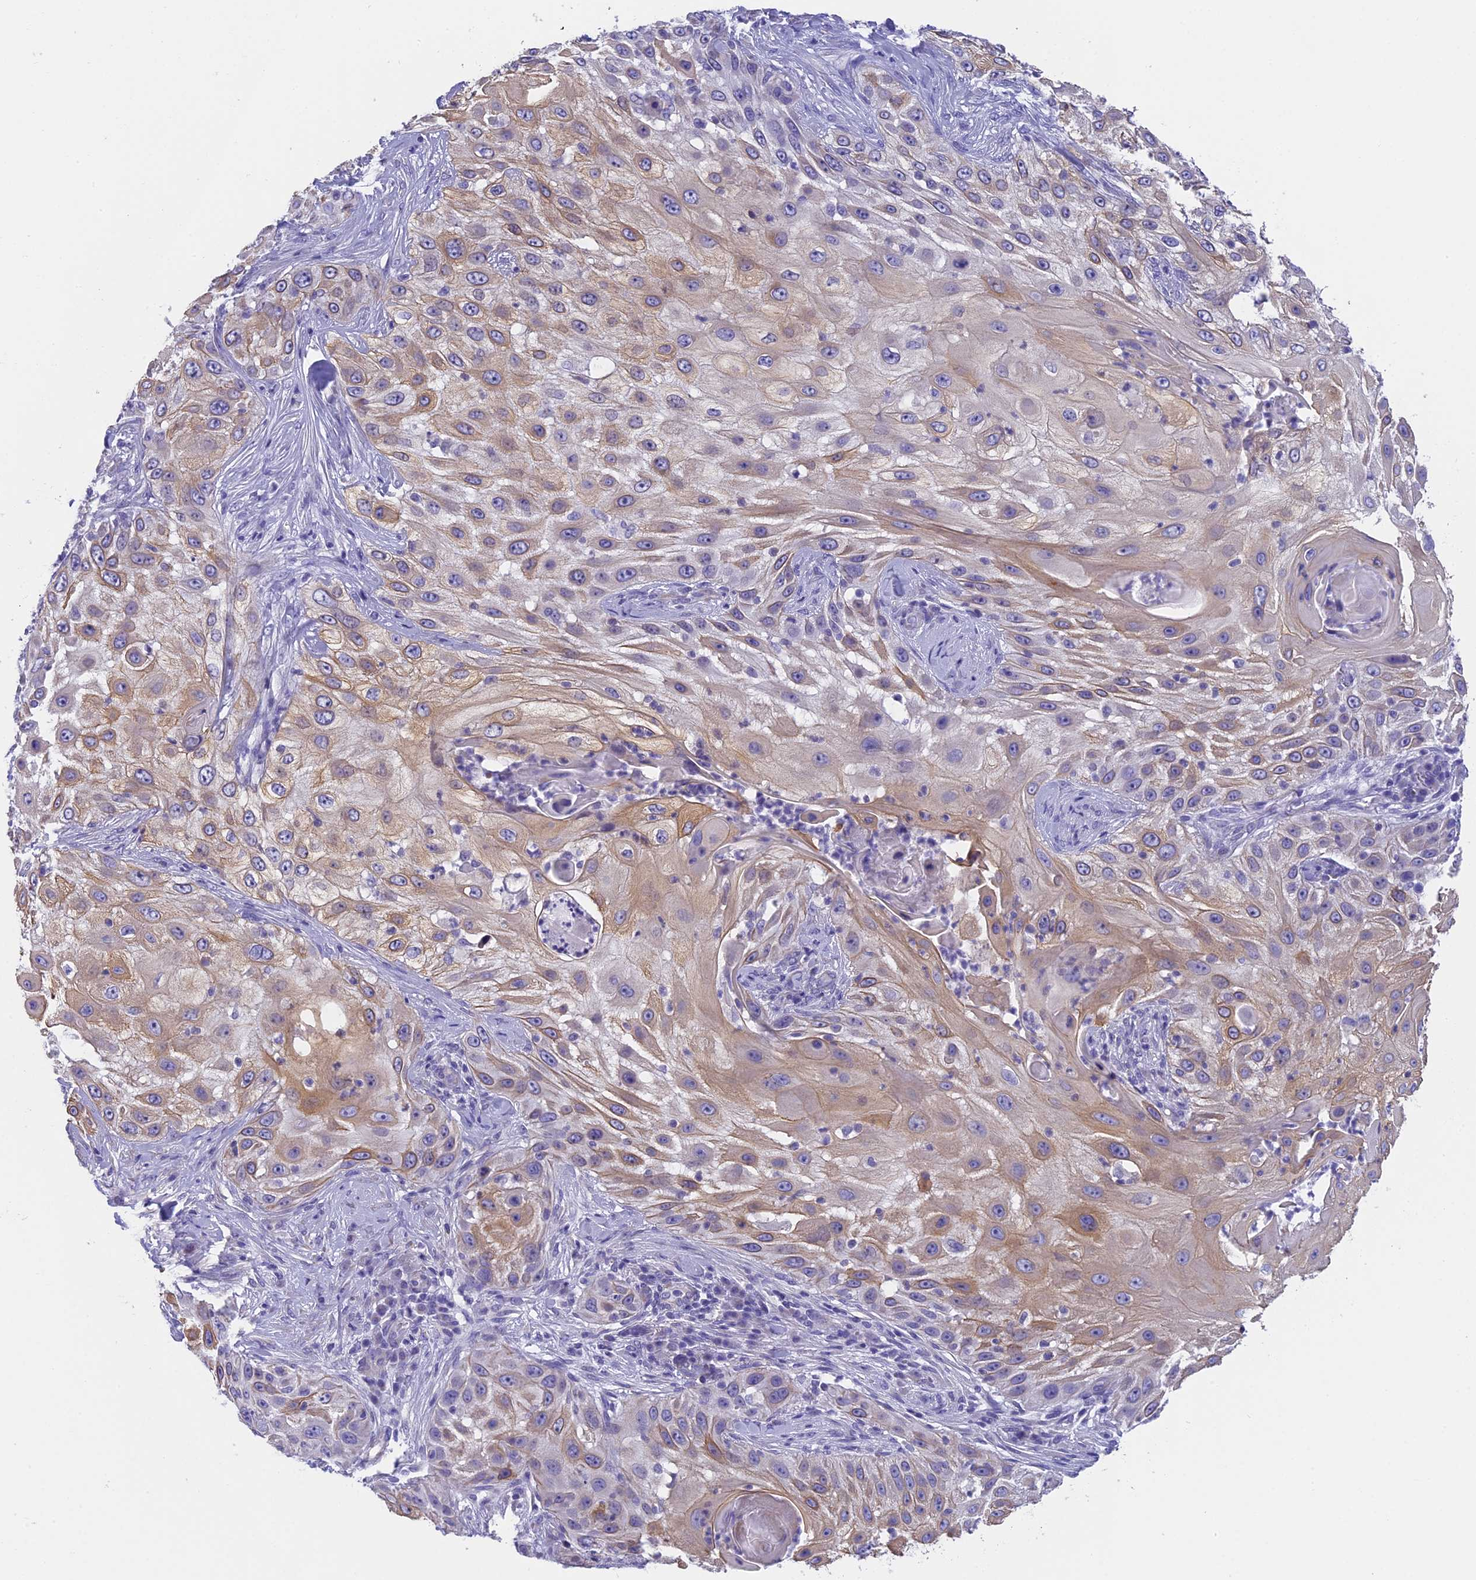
{"staining": {"intensity": "moderate", "quantity": "<25%", "location": "cytoplasmic/membranous"}, "tissue": "skin cancer", "cell_type": "Tumor cells", "image_type": "cancer", "snomed": [{"axis": "morphology", "description": "Squamous cell carcinoma, NOS"}, {"axis": "topography", "description": "Skin"}], "caption": "Immunohistochemical staining of skin cancer (squamous cell carcinoma) exhibits low levels of moderate cytoplasmic/membranous protein expression in approximately <25% of tumor cells.", "gene": "TACSTD2", "patient": {"sex": "female", "age": 44}}